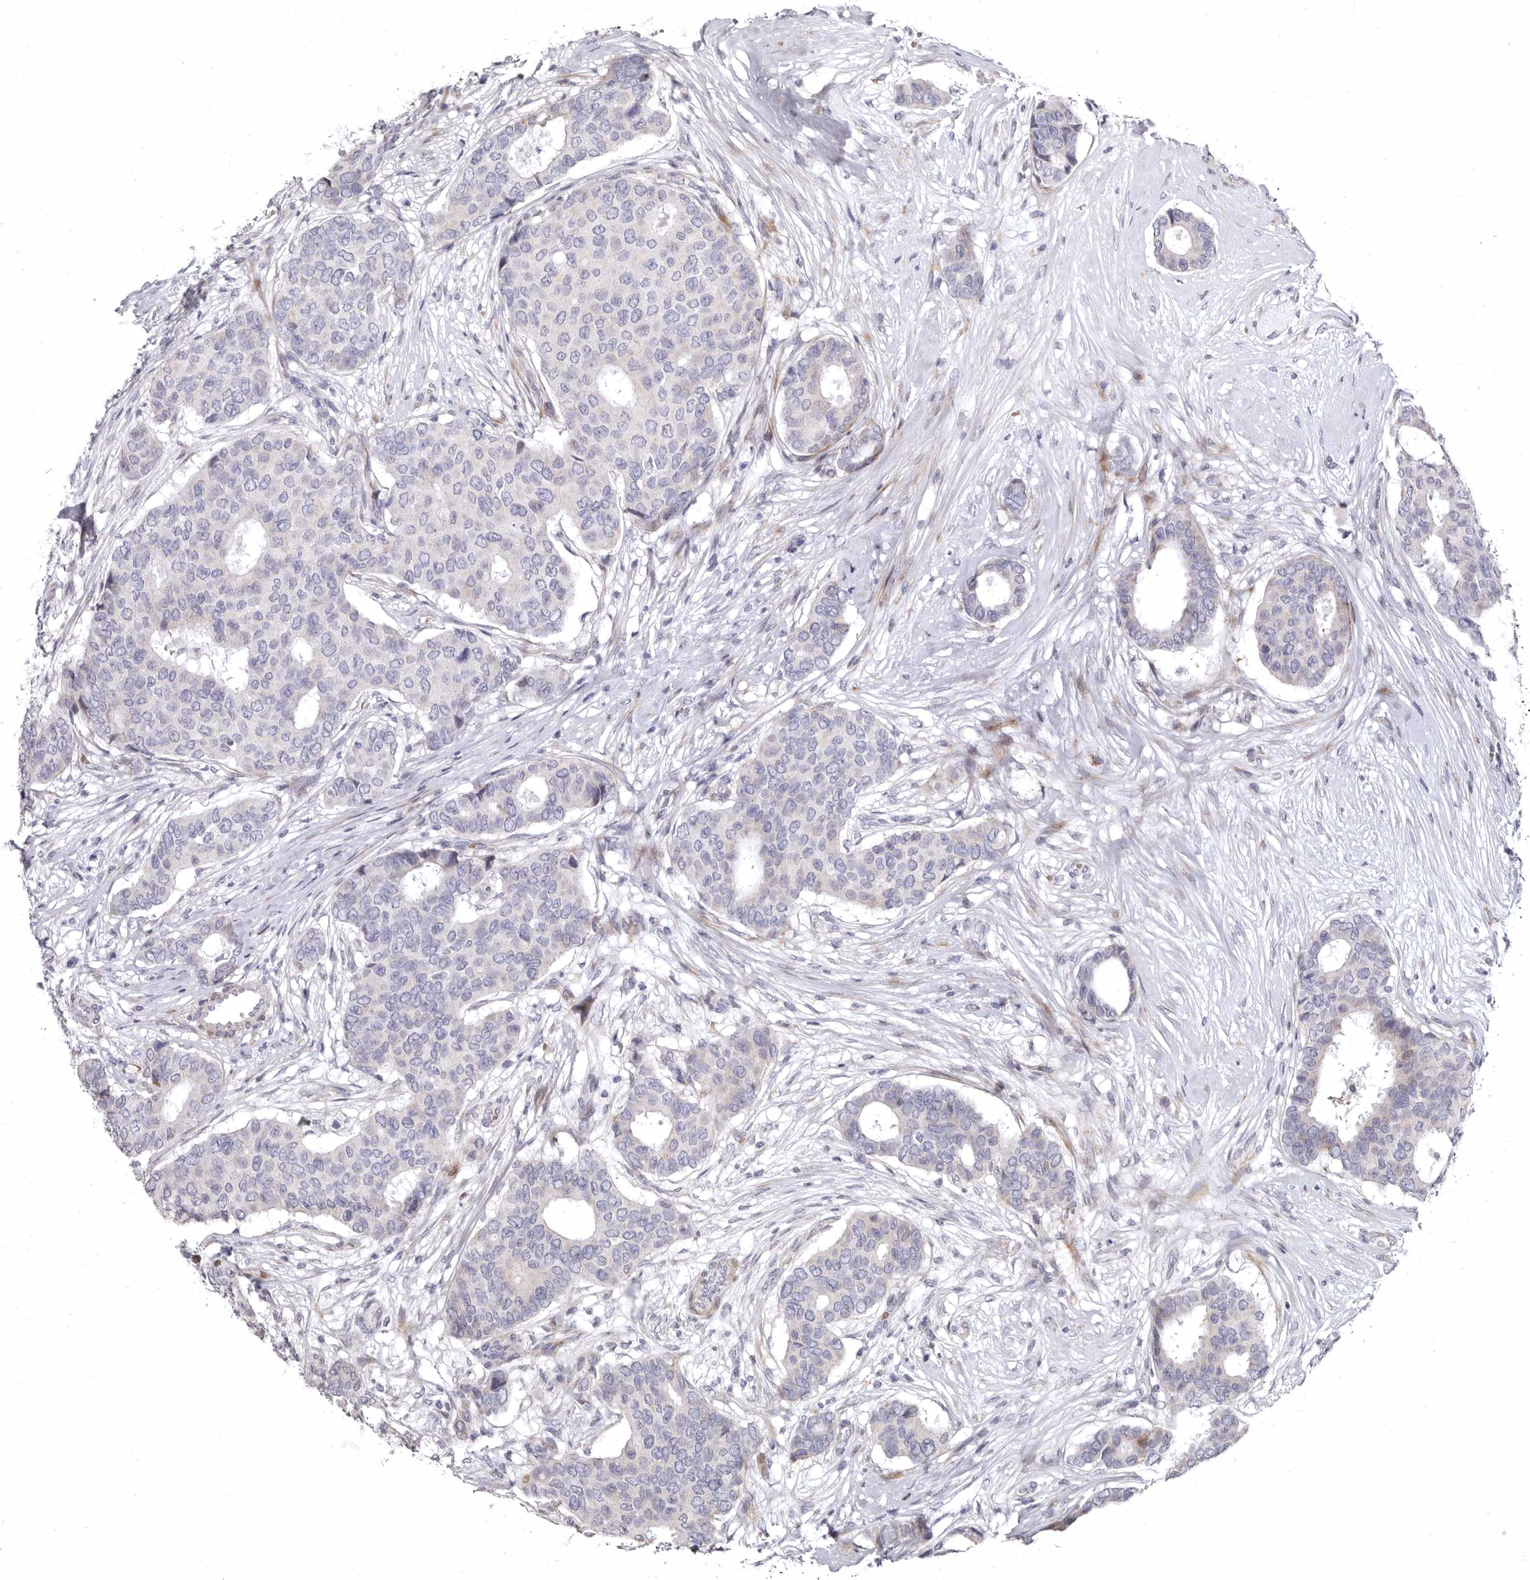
{"staining": {"intensity": "negative", "quantity": "none", "location": "none"}, "tissue": "breast cancer", "cell_type": "Tumor cells", "image_type": "cancer", "snomed": [{"axis": "morphology", "description": "Duct carcinoma"}, {"axis": "topography", "description": "Breast"}], "caption": "This is an immunohistochemistry image of human infiltrating ductal carcinoma (breast). There is no positivity in tumor cells.", "gene": "AIDA", "patient": {"sex": "female", "age": 75}}